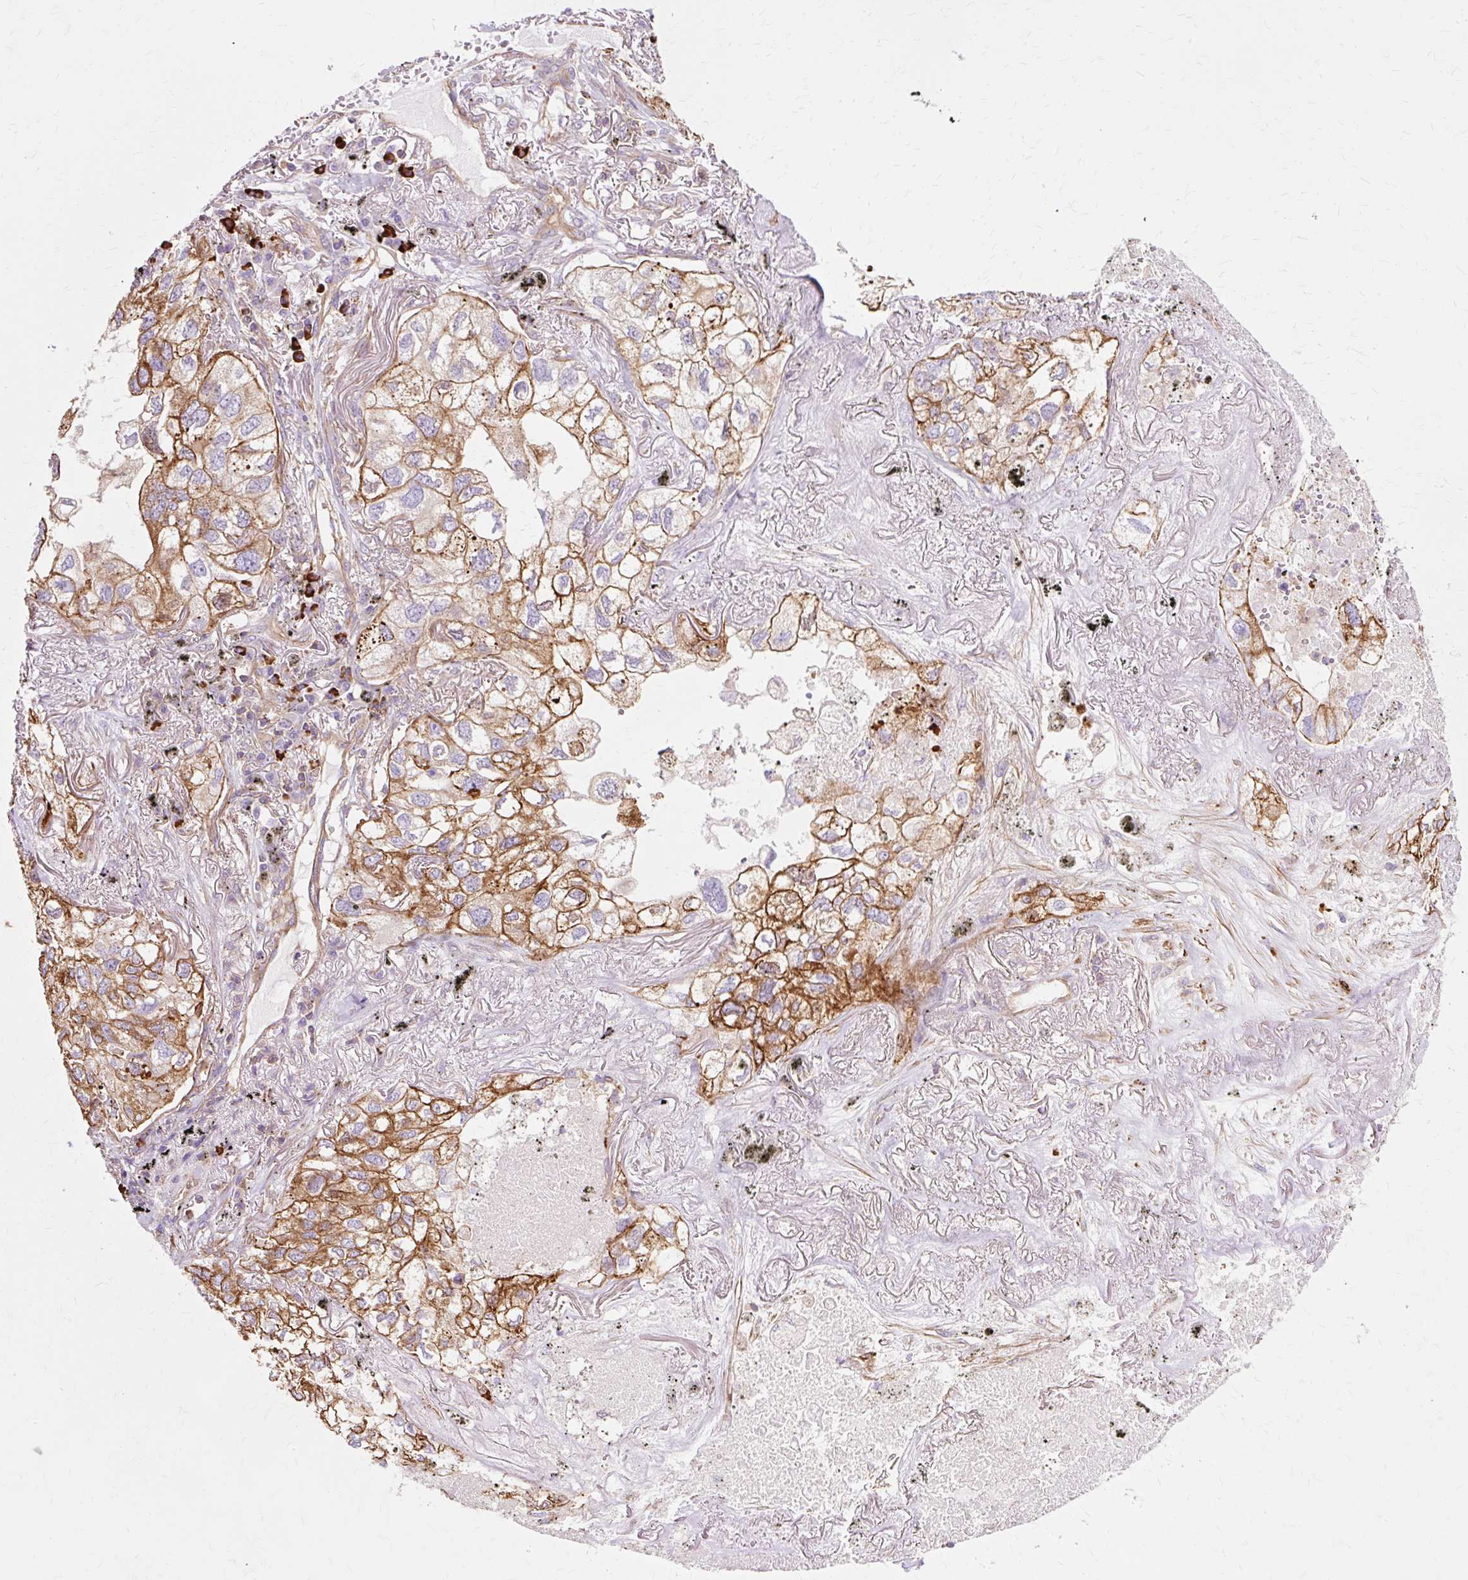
{"staining": {"intensity": "strong", "quantity": ">75%", "location": "cytoplasmic/membranous"}, "tissue": "lung cancer", "cell_type": "Tumor cells", "image_type": "cancer", "snomed": [{"axis": "morphology", "description": "Adenocarcinoma, NOS"}, {"axis": "topography", "description": "Lung"}], "caption": "Immunohistochemical staining of lung cancer (adenocarcinoma) displays high levels of strong cytoplasmic/membranous expression in approximately >75% of tumor cells. (DAB (3,3'-diaminobenzidine) = brown stain, brightfield microscopy at high magnification).", "gene": "TBC1D2B", "patient": {"sex": "male", "age": 65}}